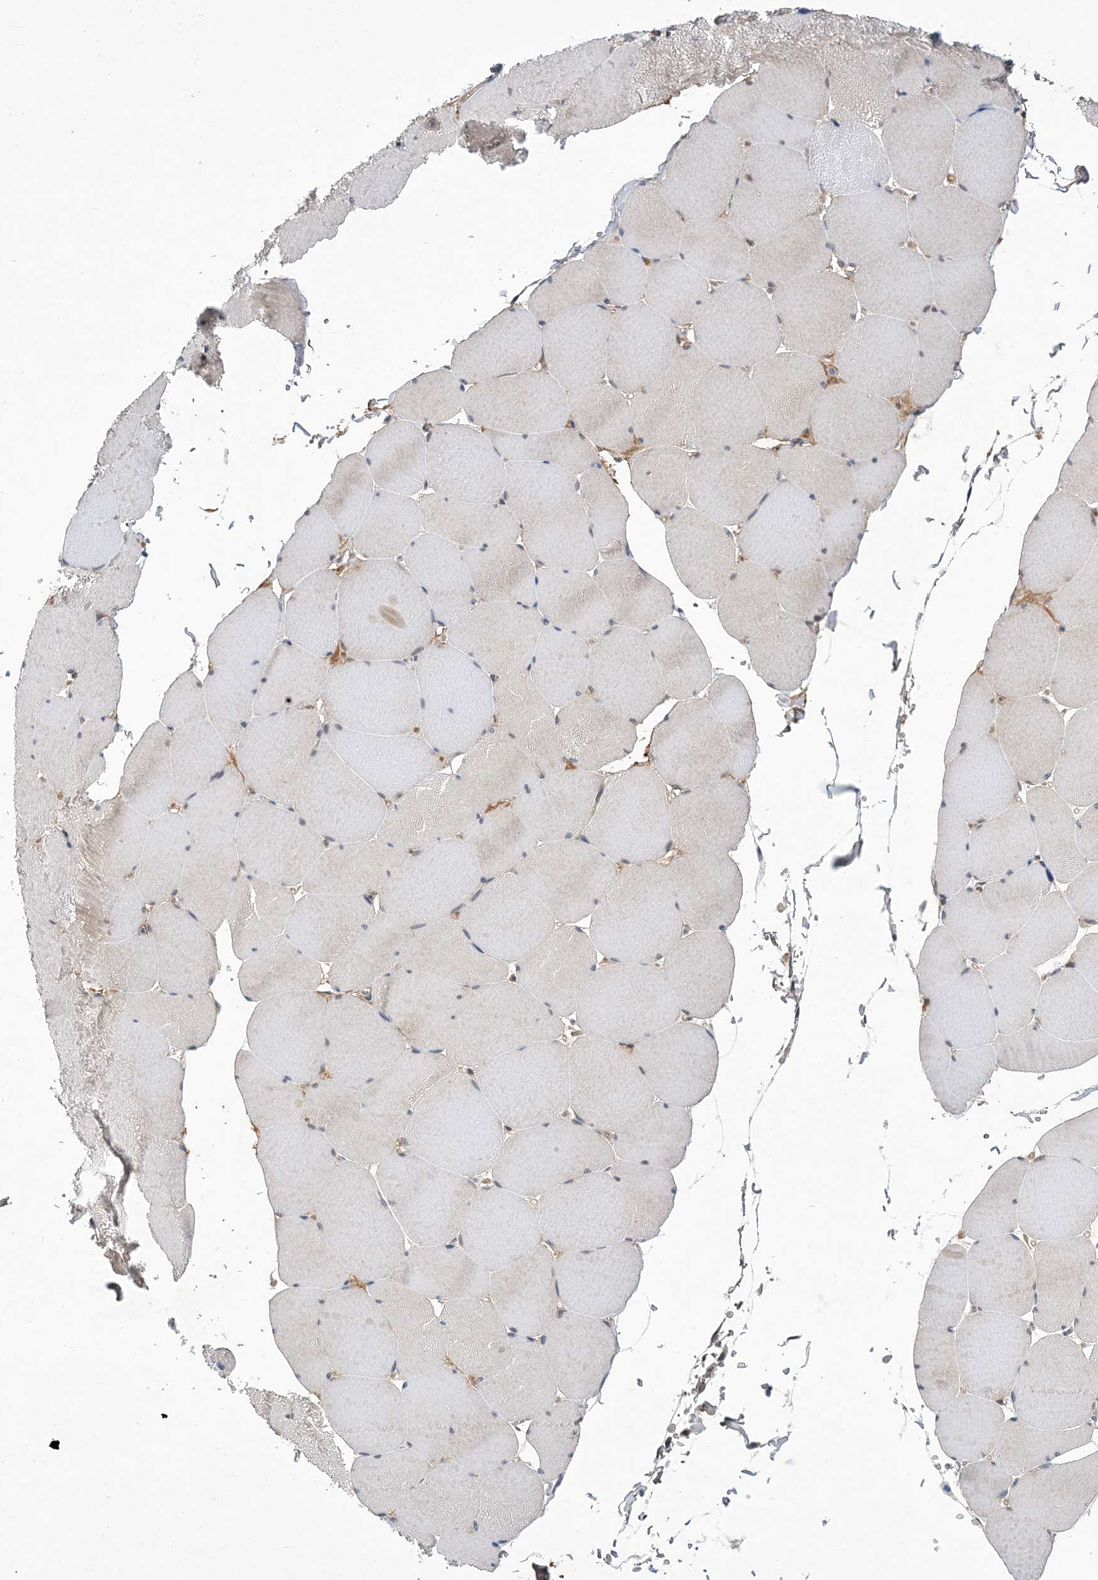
{"staining": {"intensity": "weak", "quantity": "25%-75%", "location": "cytoplasmic/membranous"}, "tissue": "skeletal muscle", "cell_type": "Myocytes", "image_type": "normal", "snomed": [{"axis": "morphology", "description": "Normal tissue, NOS"}, {"axis": "topography", "description": "Skeletal muscle"}, {"axis": "topography", "description": "Head-Neck"}], "caption": "Weak cytoplasmic/membranous positivity for a protein is seen in approximately 25%-75% of myocytes of unremarkable skeletal muscle using immunohistochemistry (IHC).", "gene": "FAM217A", "patient": {"sex": "male", "age": 66}}